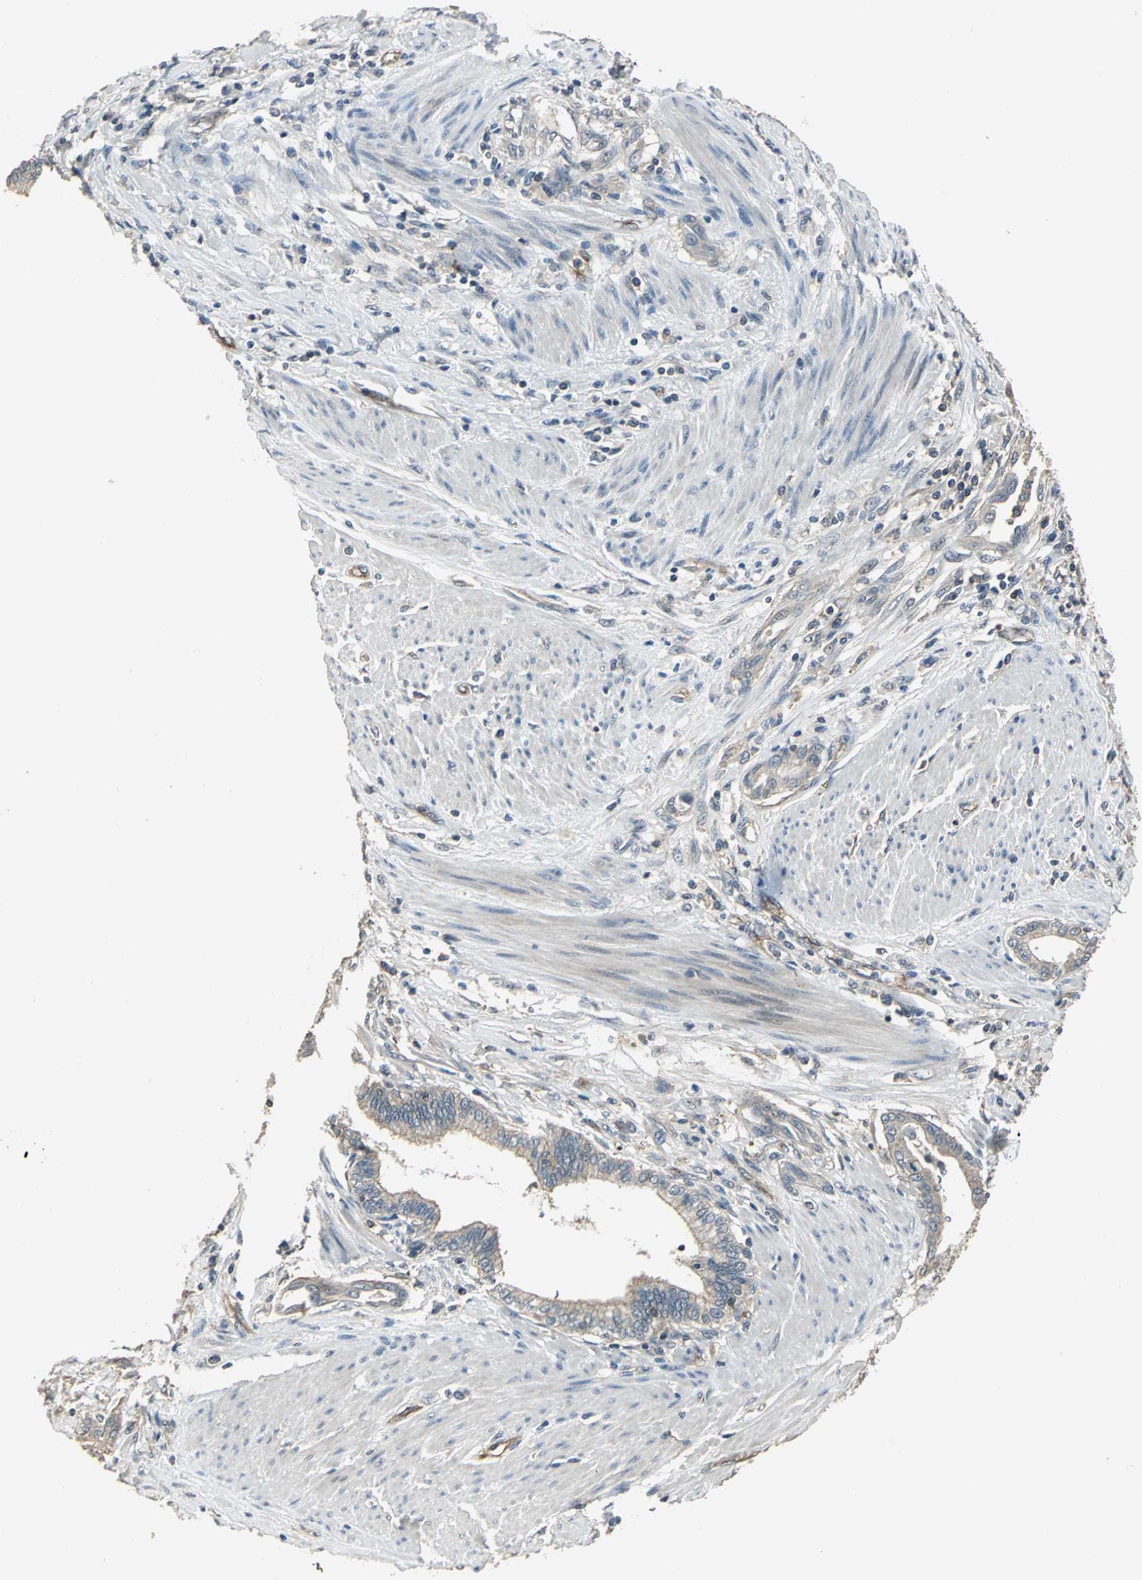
{"staining": {"intensity": "weak", "quantity": ">75%", "location": "cytoplasmic/membranous"}, "tissue": "pancreatic cancer", "cell_type": "Tumor cells", "image_type": "cancer", "snomed": [{"axis": "morphology", "description": "Adenocarcinoma, NOS"}, {"axis": "topography", "description": "Pancreas"}], "caption": "Immunohistochemical staining of pancreatic adenocarcinoma displays weak cytoplasmic/membranous protein positivity in about >75% of tumor cells. The protein is stained brown, and the nuclei are stained in blue (DAB (3,3'-diaminobenzidine) IHC with brightfield microscopy, high magnification).", "gene": "RAPGEF1", "patient": {"sex": "female", "age": 64}}